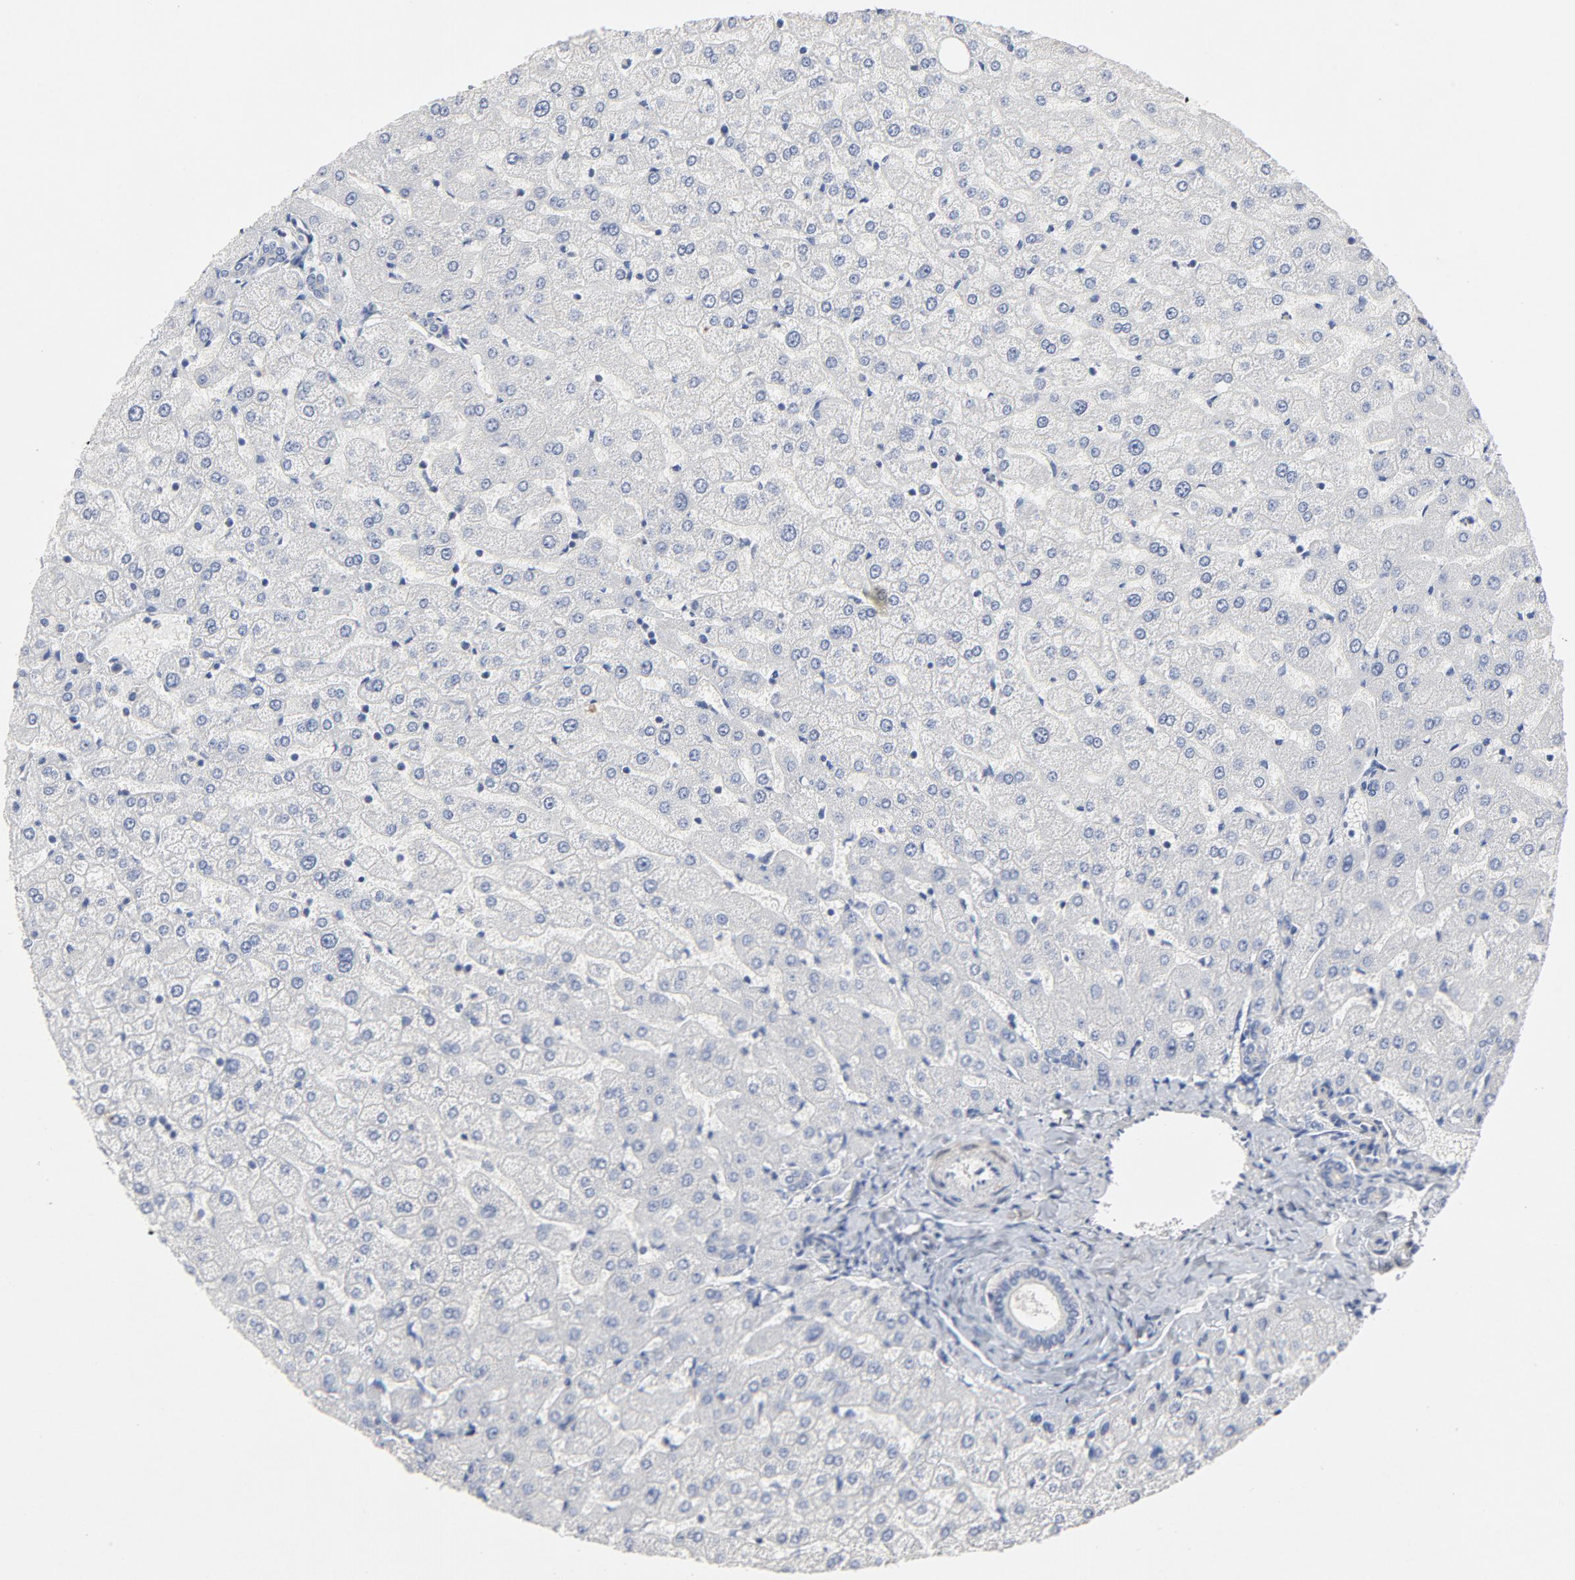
{"staining": {"intensity": "negative", "quantity": "none", "location": "none"}, "tissue": "liver", "cell_type": "Cholangiocytes", "image_type": "normal", "snomed": [{"axis": "morphology", "description": "Normal tissue, NOS"}, {"axis": "morphology", "description": "Fibrosis, NOS"}, {"axis": "topography", "description": "Liver"}], "caption": "The image displays no staining of cholangiocytes in benign liver. (DAB immunohistochemistry (IHC) with hematoxylin counter stain).", "gene": "ROCK1", "patient": {"sex": "female", "age": 29}}